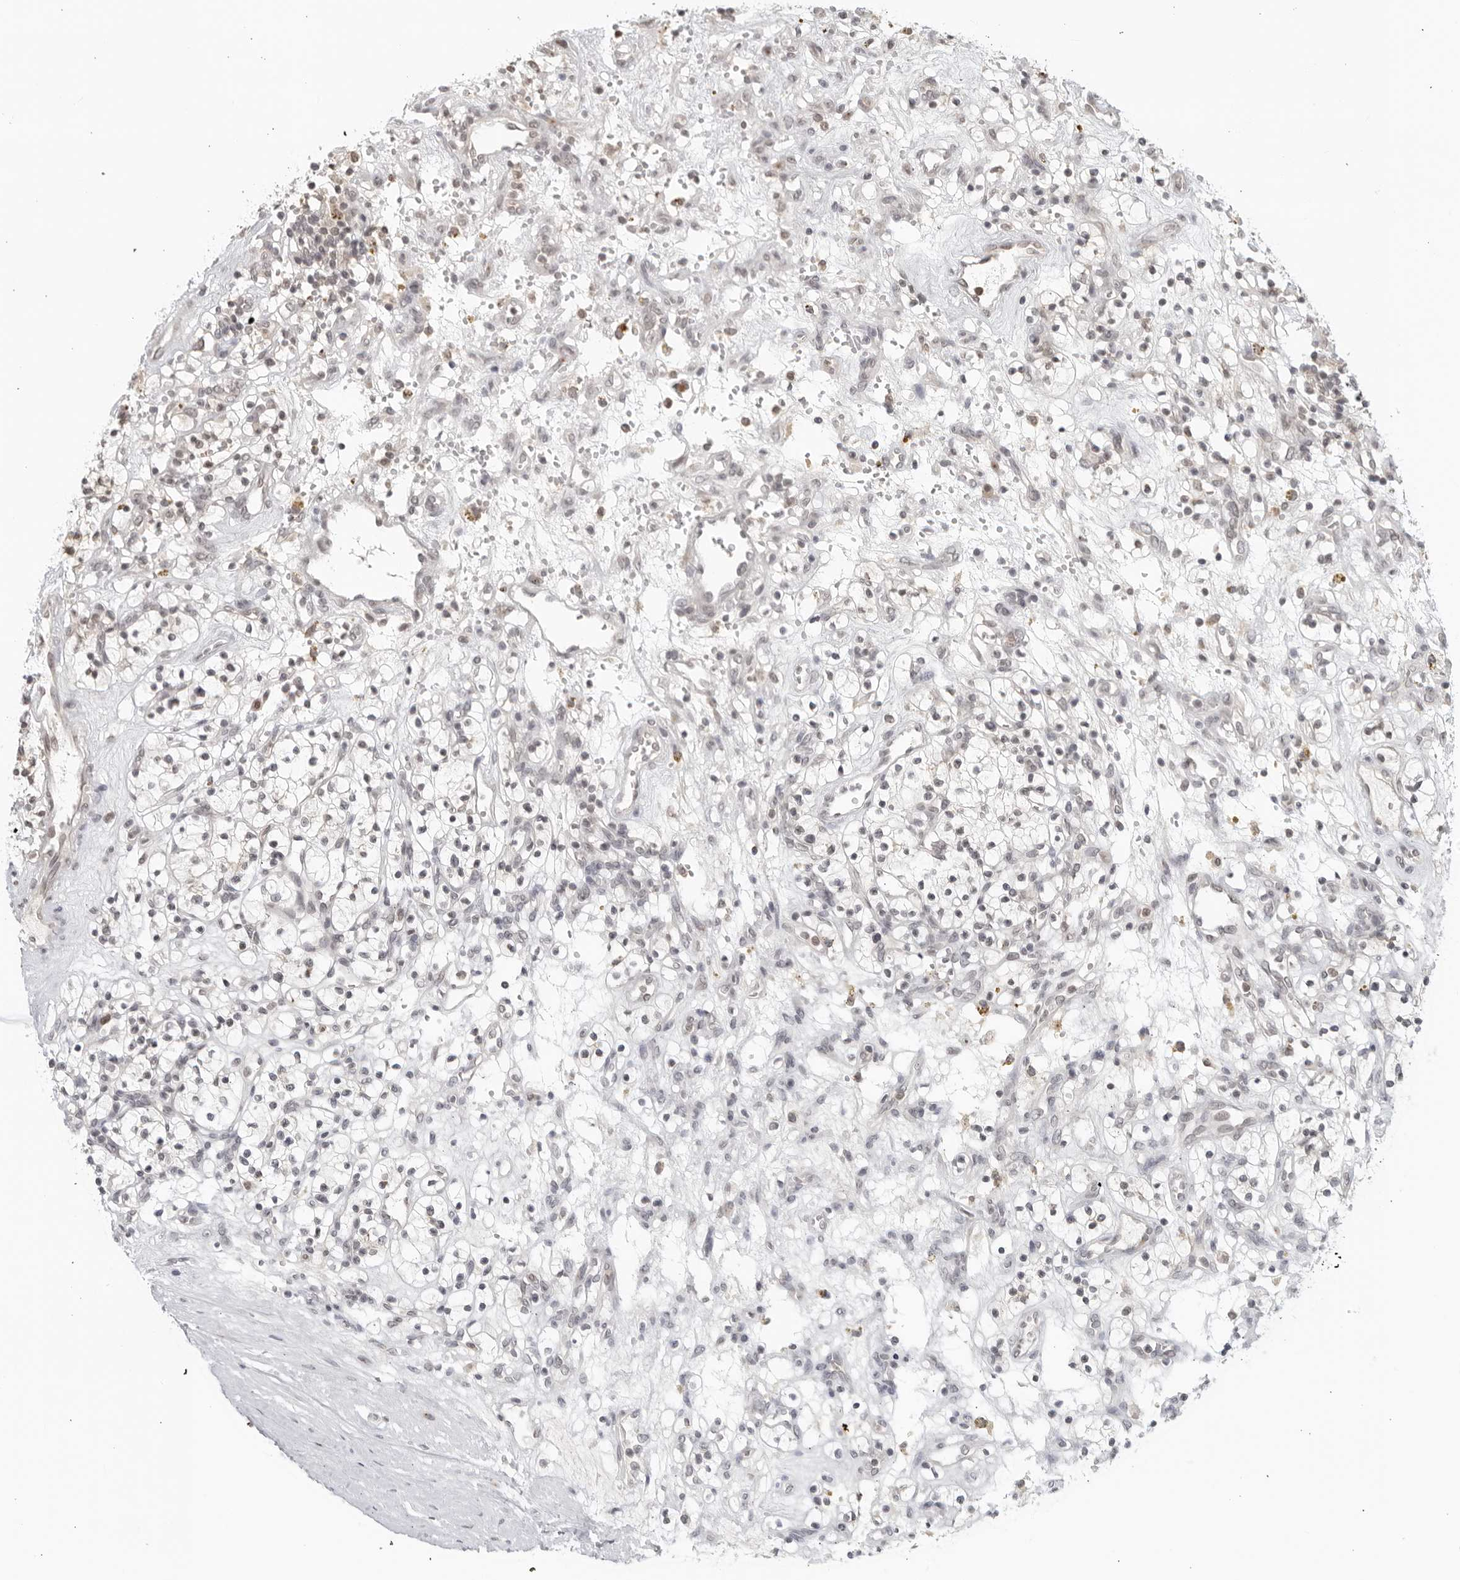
{"staining": {"intensity": "negative", "quantity": "none", "location": "none"}, "tissue": "renal cancer", "cell_type": "Tumor cells", "image_type": "cancer", "snomed": [{"axis": "morphology", "description": "Adenocarcinoma, NOS"}, {"axis": "topography", "description": "Kidney"}], "caption": "A photomicrograph of renal adenocarcinoma stained for a protein shows no brown staining in tumor cells.", "gene": "RAB11FIP3", "patient": {"sex": "female", "age": 57}}